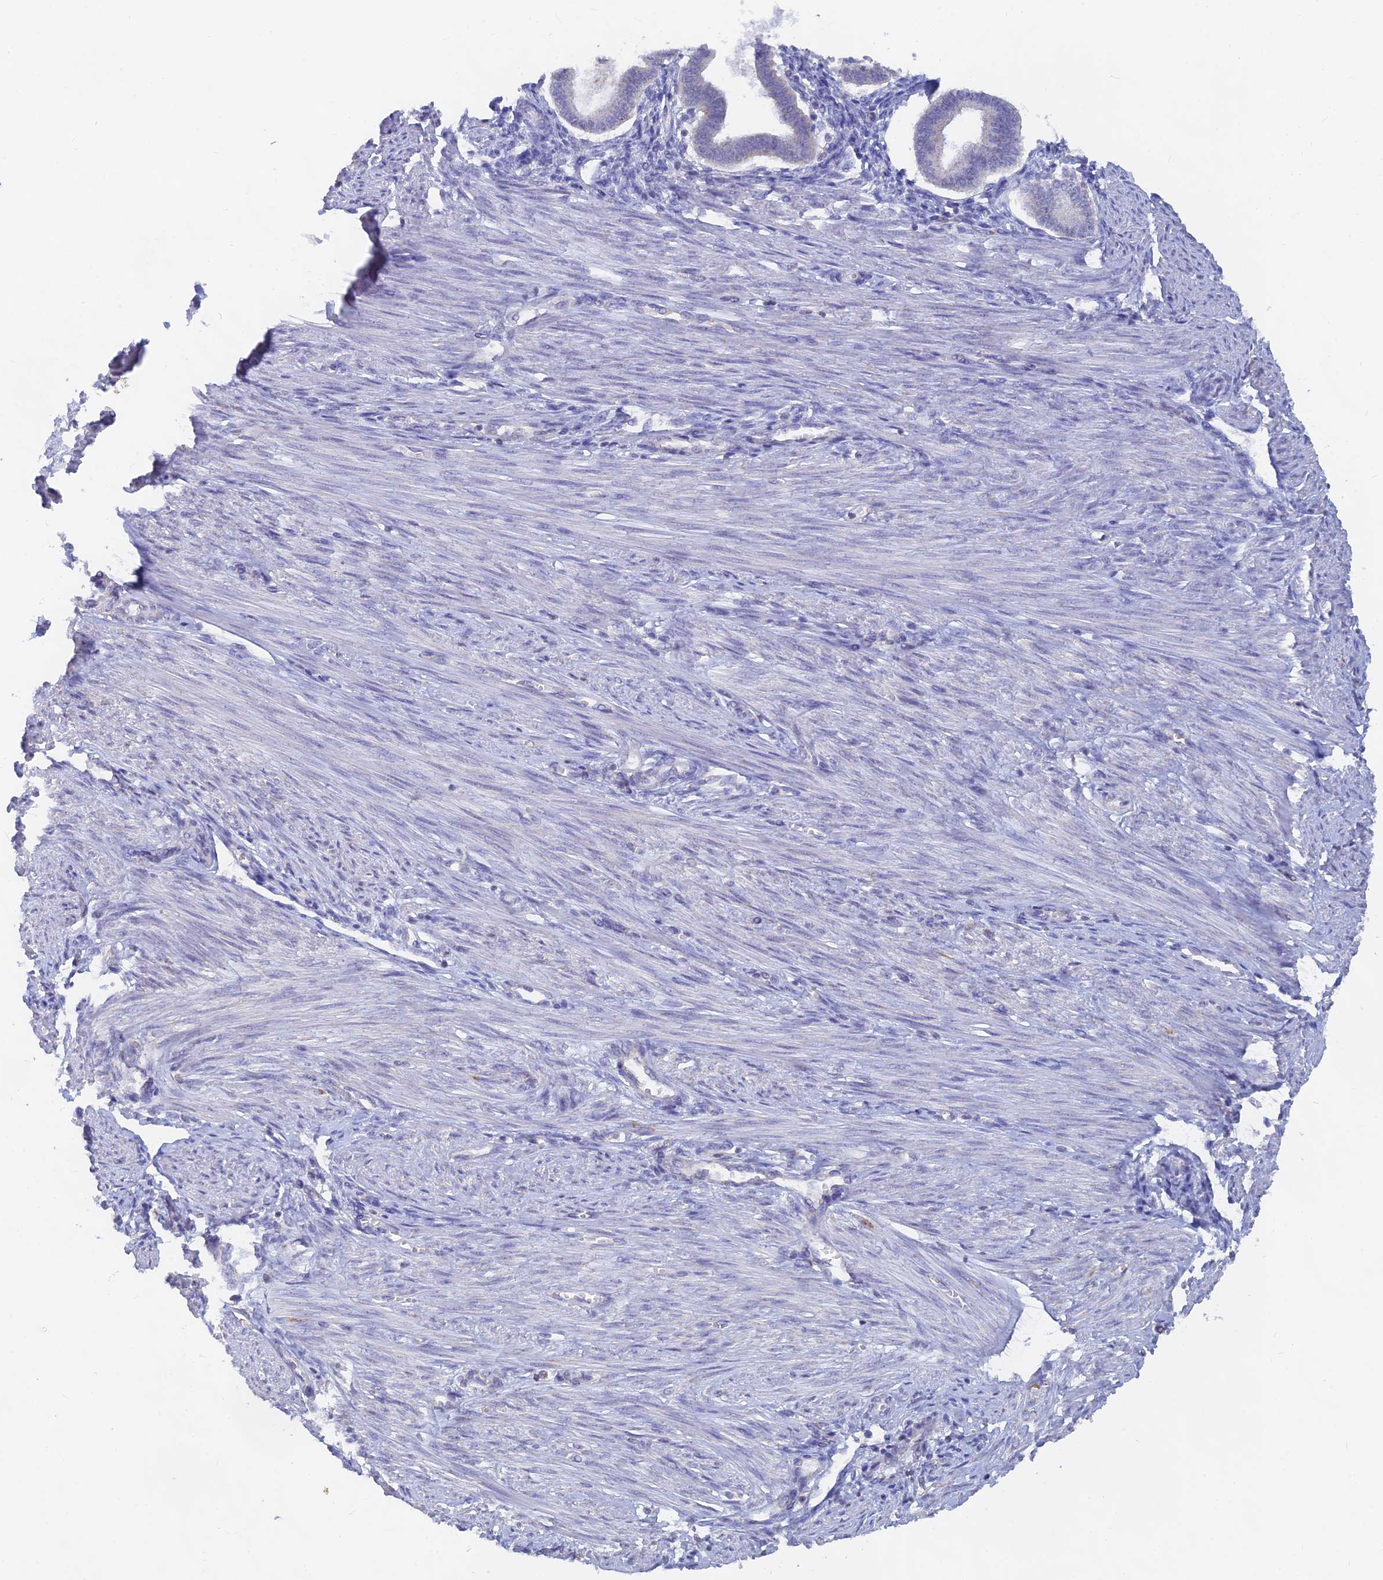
{"staining": {"intensity": "negative", "quantity": "none", "location": "none"}, "tissue": "endometrium", "cell_type": "Cells in endometrial stroma", "image_type": "normal", "snomed": [{"axis": "morphology", "description": "Normal tissue, NOS"}, {"axis": "topography", "description": "Endometrium"}], "caption": "High magnification brightfield microscopy of benign endometrium stained with DAB (3,3'-diaminobenzidine) (brown) and counterstained with hematoxylin (blue): cells in endometrial stroma show no significant positivity.", "gene": "LRIF1", "patient": {"sex": "female", "age": 24}}